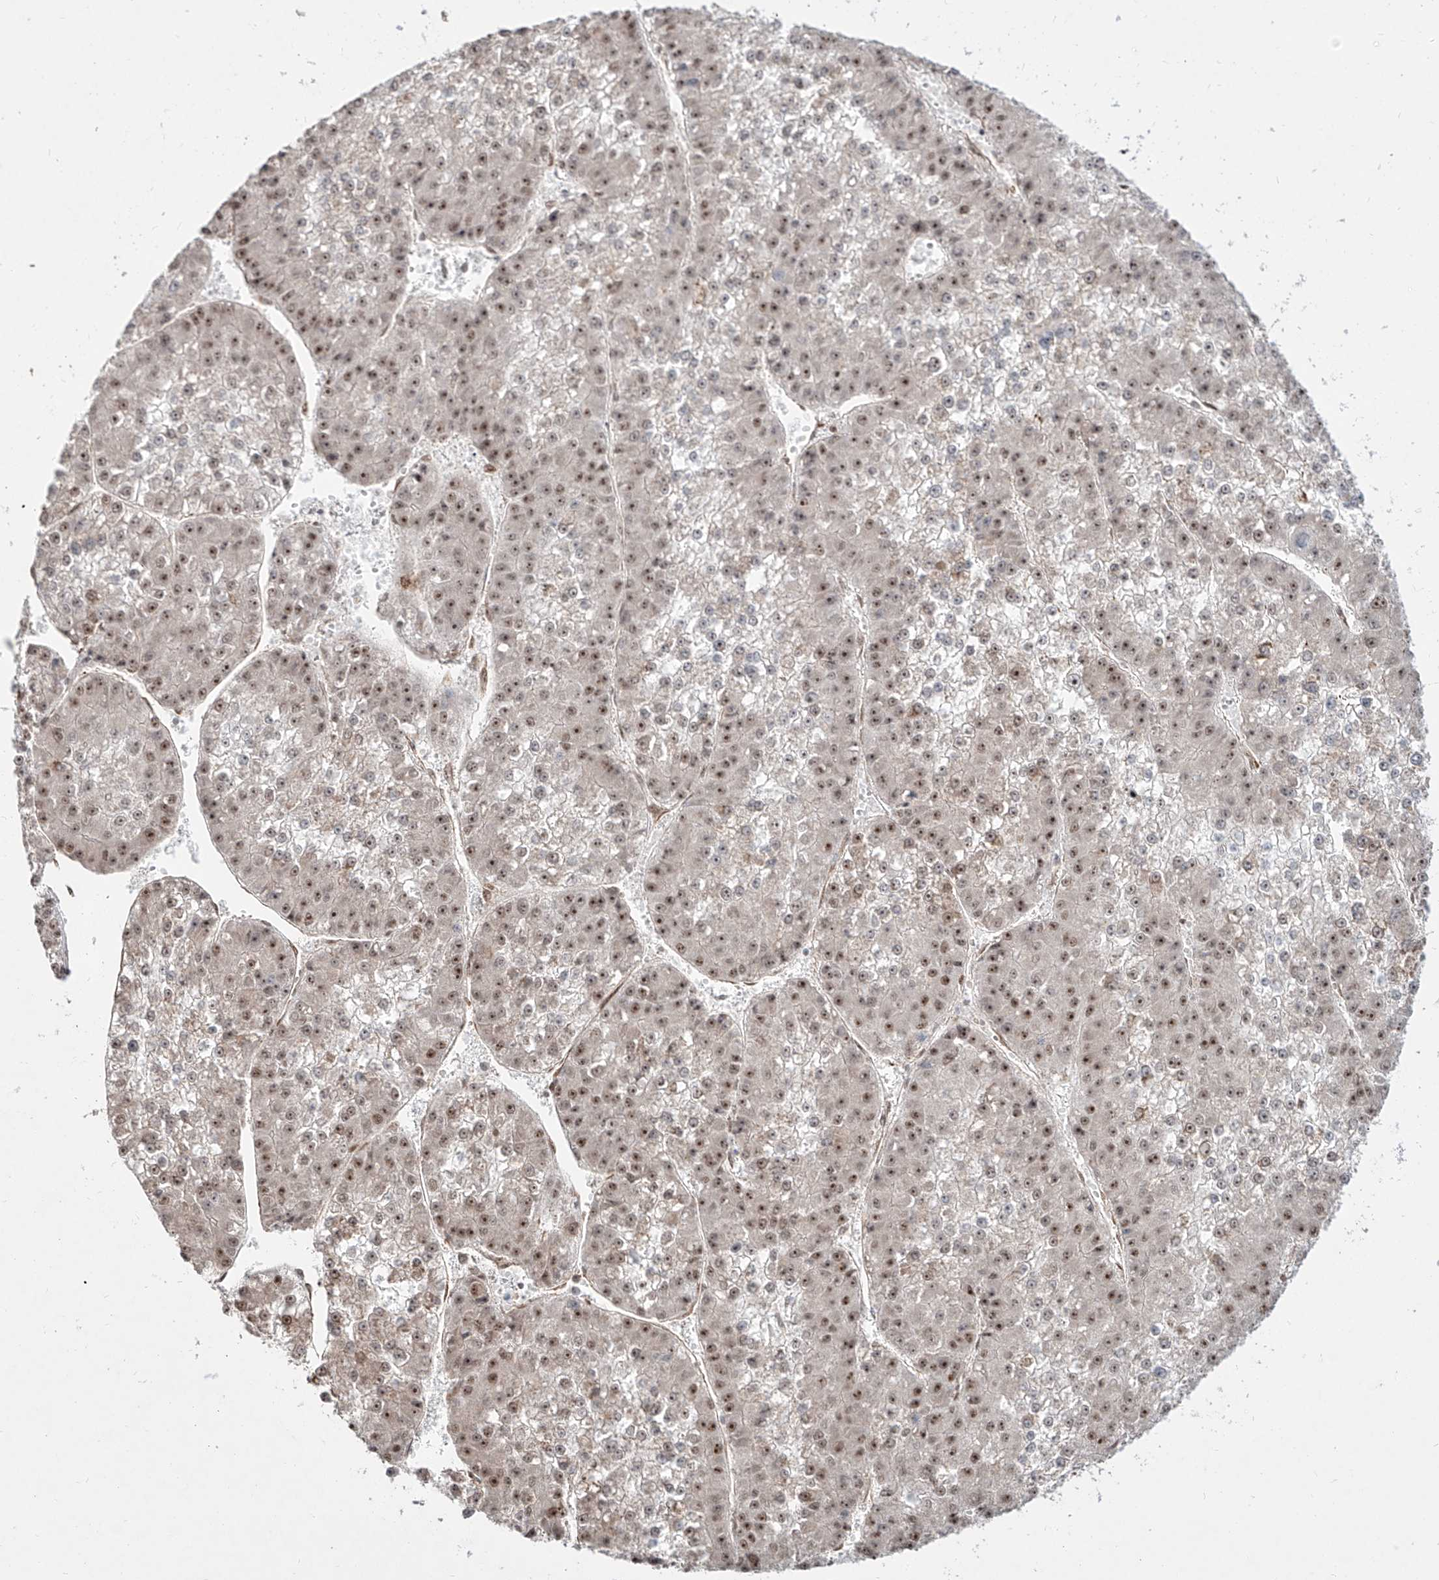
{"staining": {"intensity": "moderate", "quantity": ">75%", "location": "nuclear"}, "tissue": "liver cancer", "cell_type": "Tumor cells", "image_type": "cancer", "snomed": [{"axis": "morphology", "description": "Carcinoma, Hepatocellular, NOS"}, {"axis": "topography", "description": "Liver"}], "caption": "There is medium levels of moderate nuclear positivity in tumor cells of liver hepatocellular carcinoma, as demonstrated by immunohistochemical staining (brown color).", "gene": "ZNF710", "patient": {"sex": "female", "age": 73}}